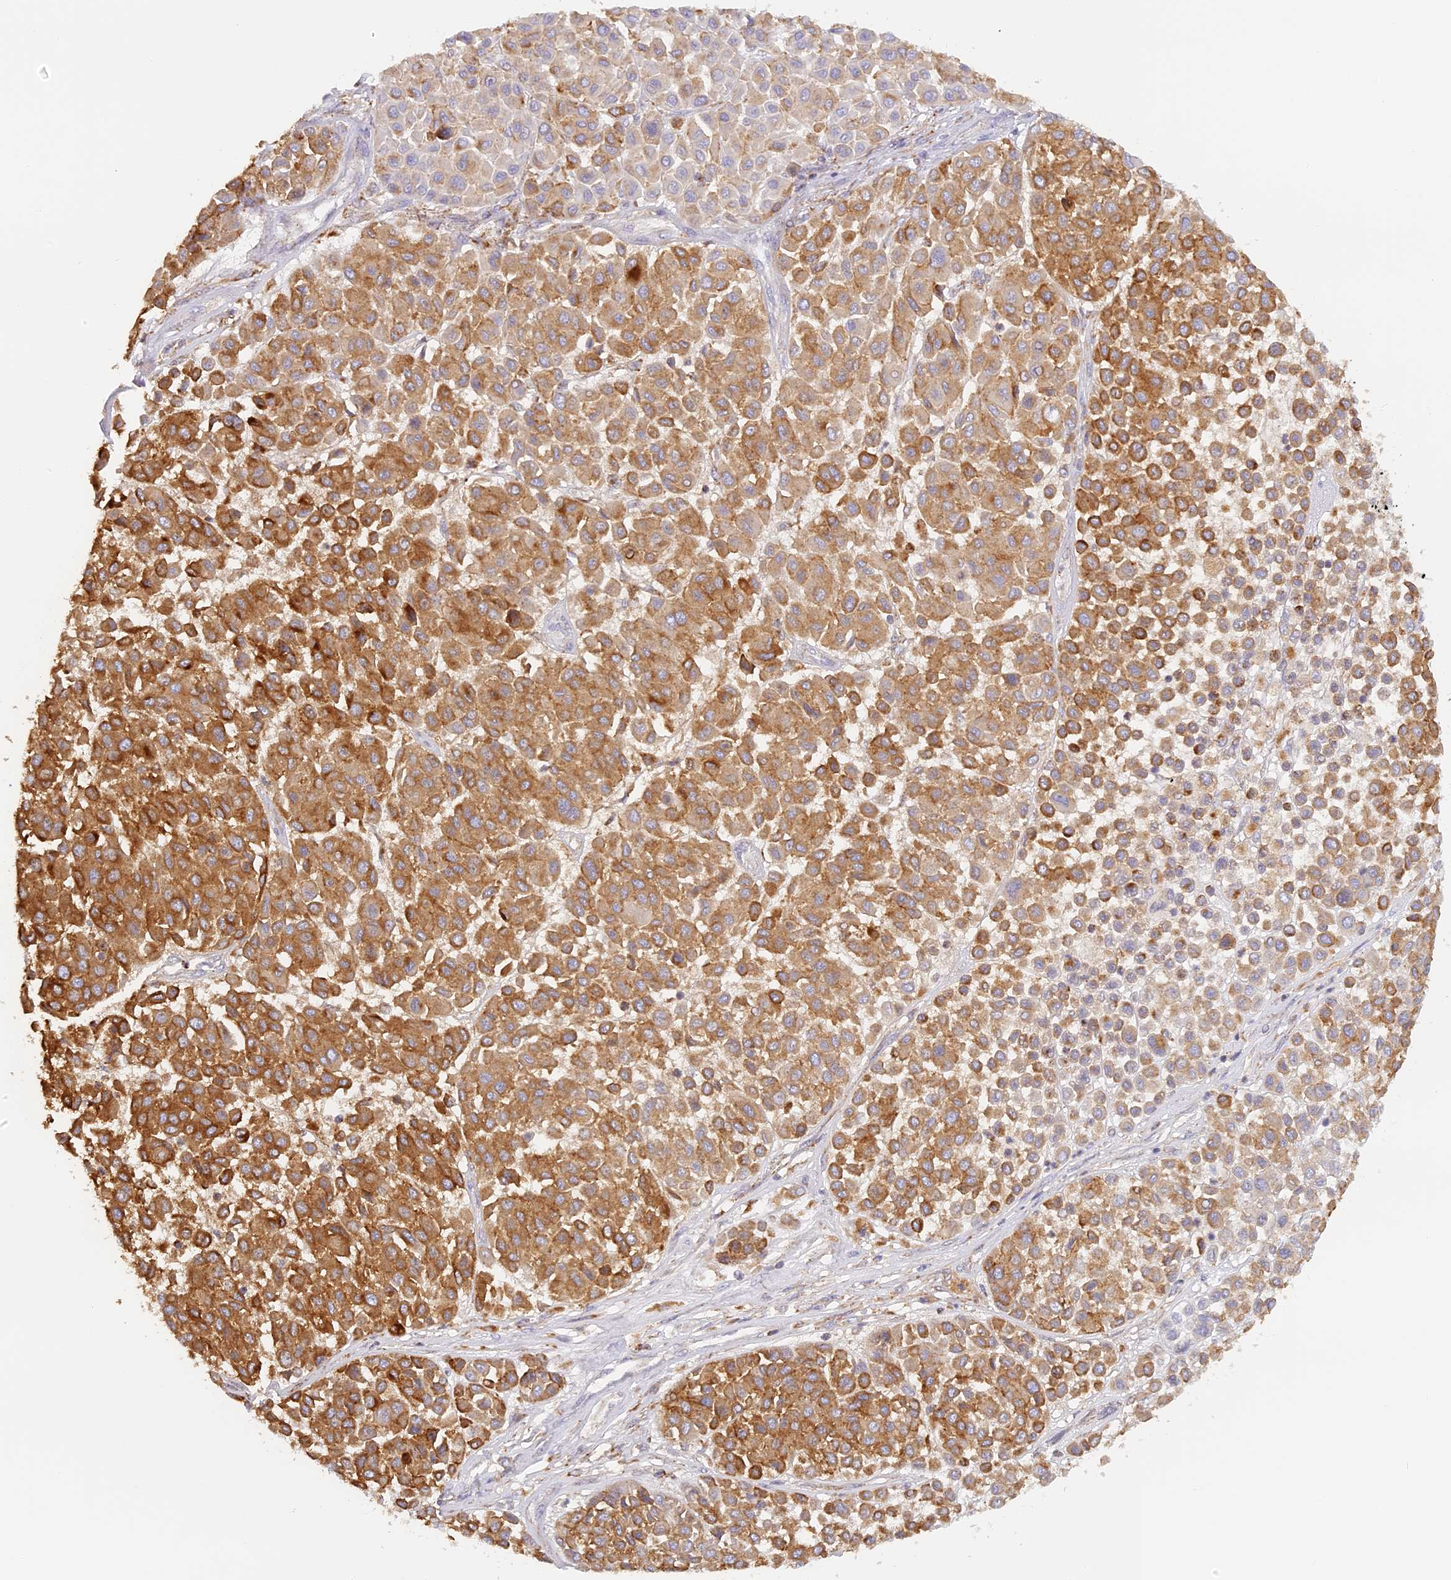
{"staining": {"intensity": "moderate", "quantity": ">75%", "location": "cytoplasmic/membranous"}, "tissue": "melanoma", "cell_type": "Tumor cells", "image_type": "cancer", "snomed": [{"axis": "morphology", "description": "Malignant melanoma, Metastatic site"}, {"axis": "topography", "description": "Soft tissue"}], "caption": "Melanoma stained with DAB (3,3'-diaminobenzidine) immunohistochemistry (IHC) exhibits medium levels of moderate cytoplasmic/membranous positivity in about >75% of tumor cells.", "gene": "LAMP2", "patient": {"sex": "male", "age": 41}}